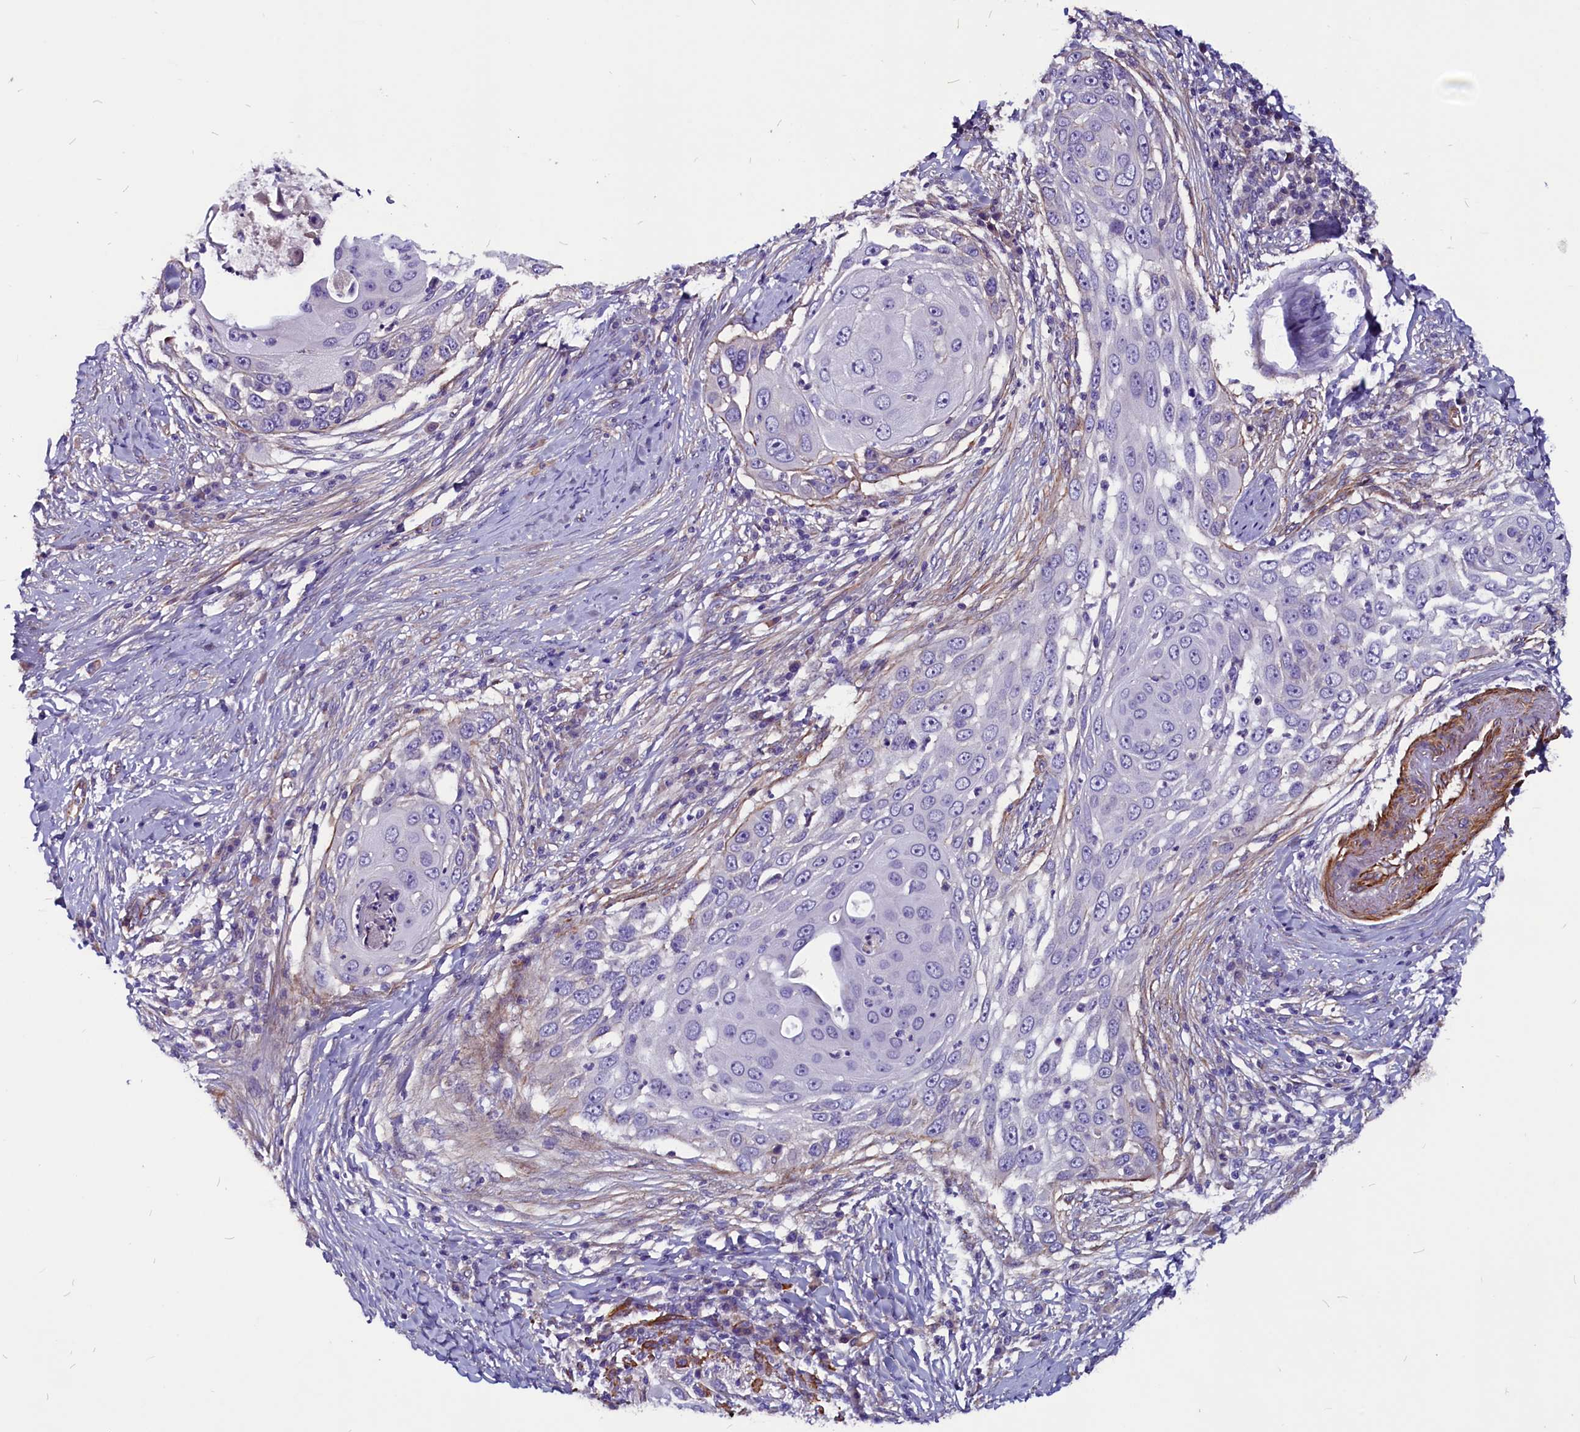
{"staining": {"intensity": "negative", "quantity": "none", "location": "none"}, "tissue": "skin cancer", "cell_type": "Tumor cells", "image_type": "cancer", "snomed": [{"axis": "morphology", "description": "Squamous cell carcinoma, NOS"}, {"axis": "topography", "description": "Skin"}], "caption": "This is an IHC histopathology image of human squamous cell carcinoma (skin). There is no positivity in tumor cells.", "gene": "ZNF749", "patient": {"sex": "female", "age": 44}}